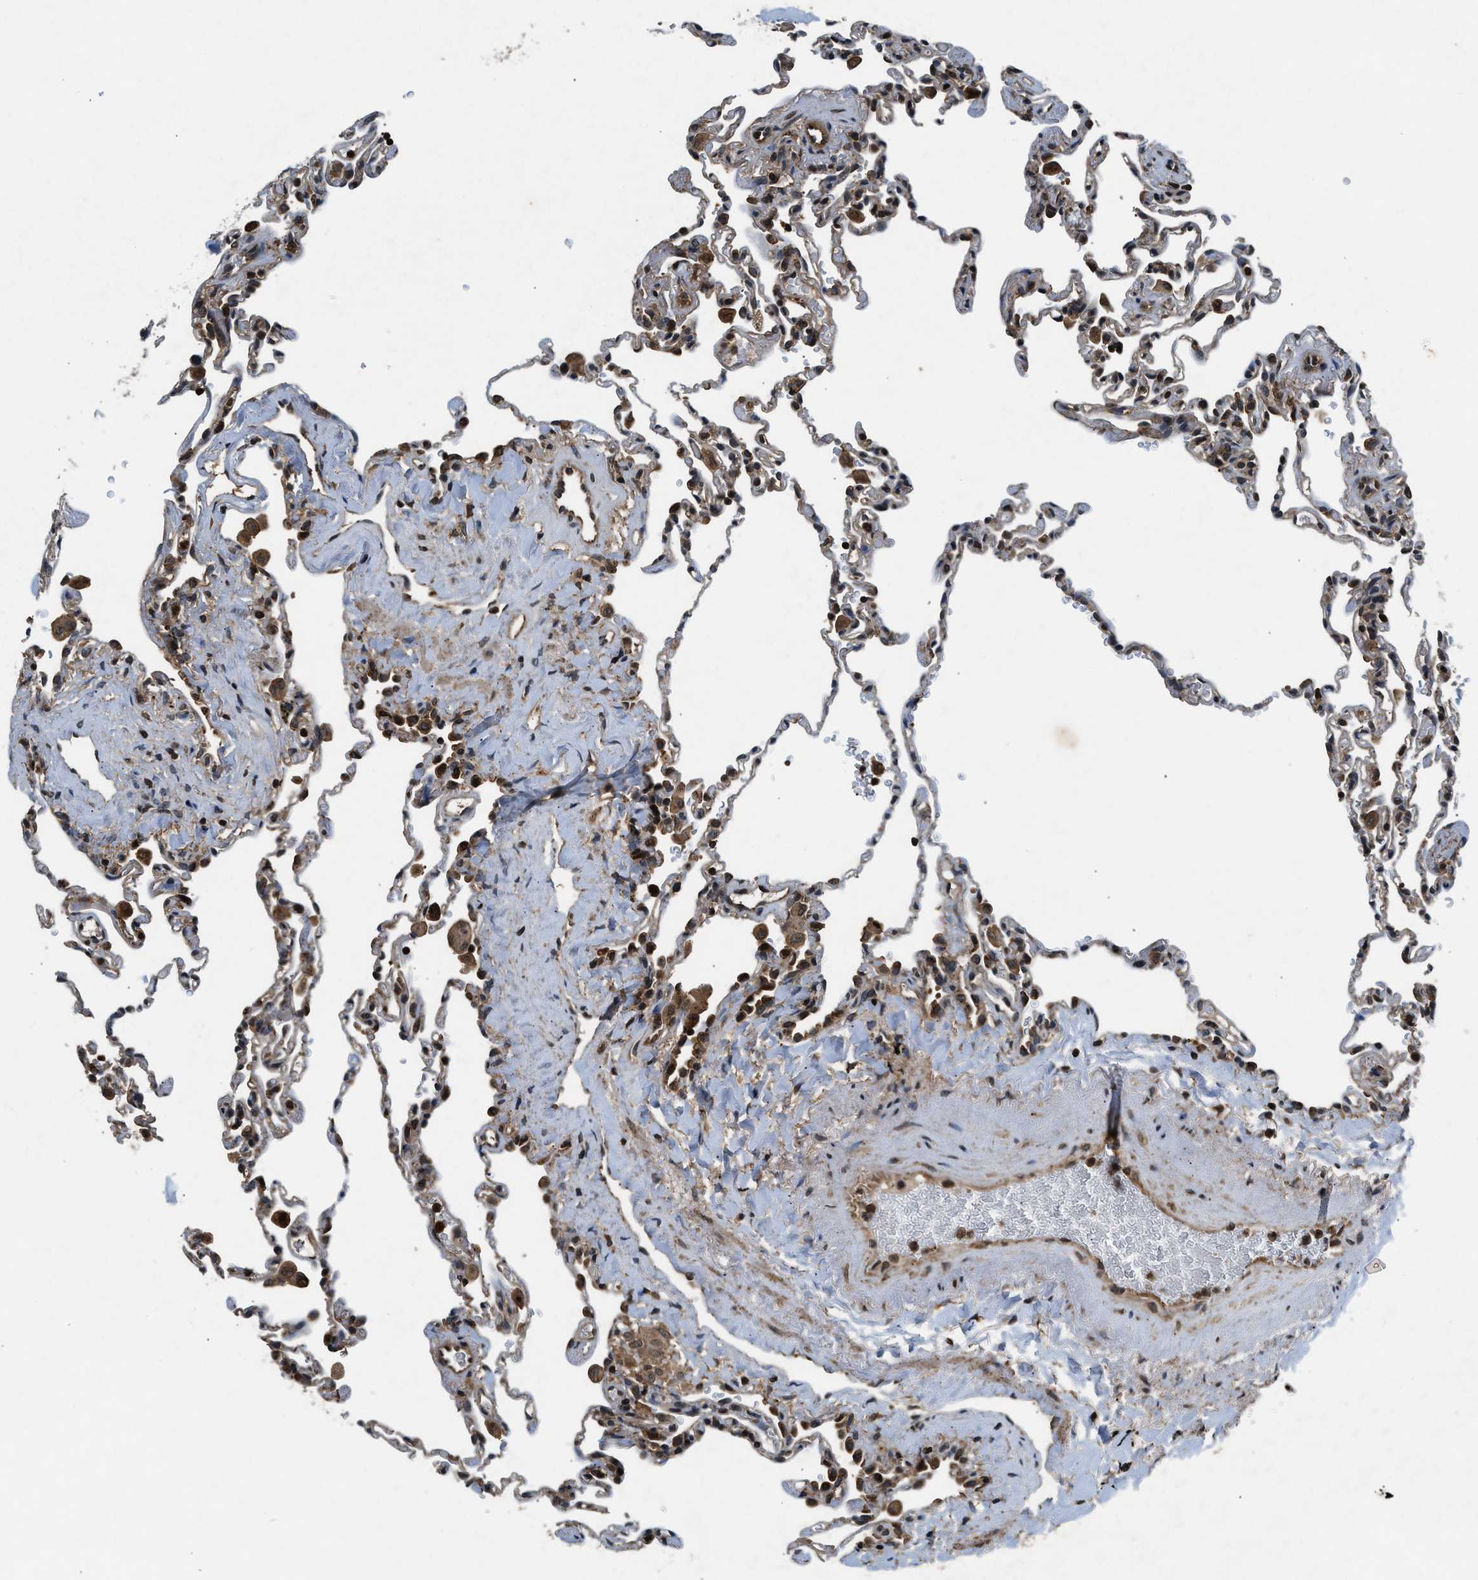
{"staining": {"intensity": "weak", "quantity": "25%-75%", "location": "cytoplasmic/membranous"}, "tissue": "lung", "cell_type": "Alveolar cells", "image_type": "normal", "snomed": [{"axis": "morphology", "description": "Normal tissue, NOS"}, {"axis": "topography", "description": "Lung"}], "caption": "Human lung stained with a brown dye shows weak cytoplasmic/membranous positive expression in about 25%-75% of alveolar cells.", "gene": "RPS6KB1", "patient": {"sex": "male", "age": 59}}